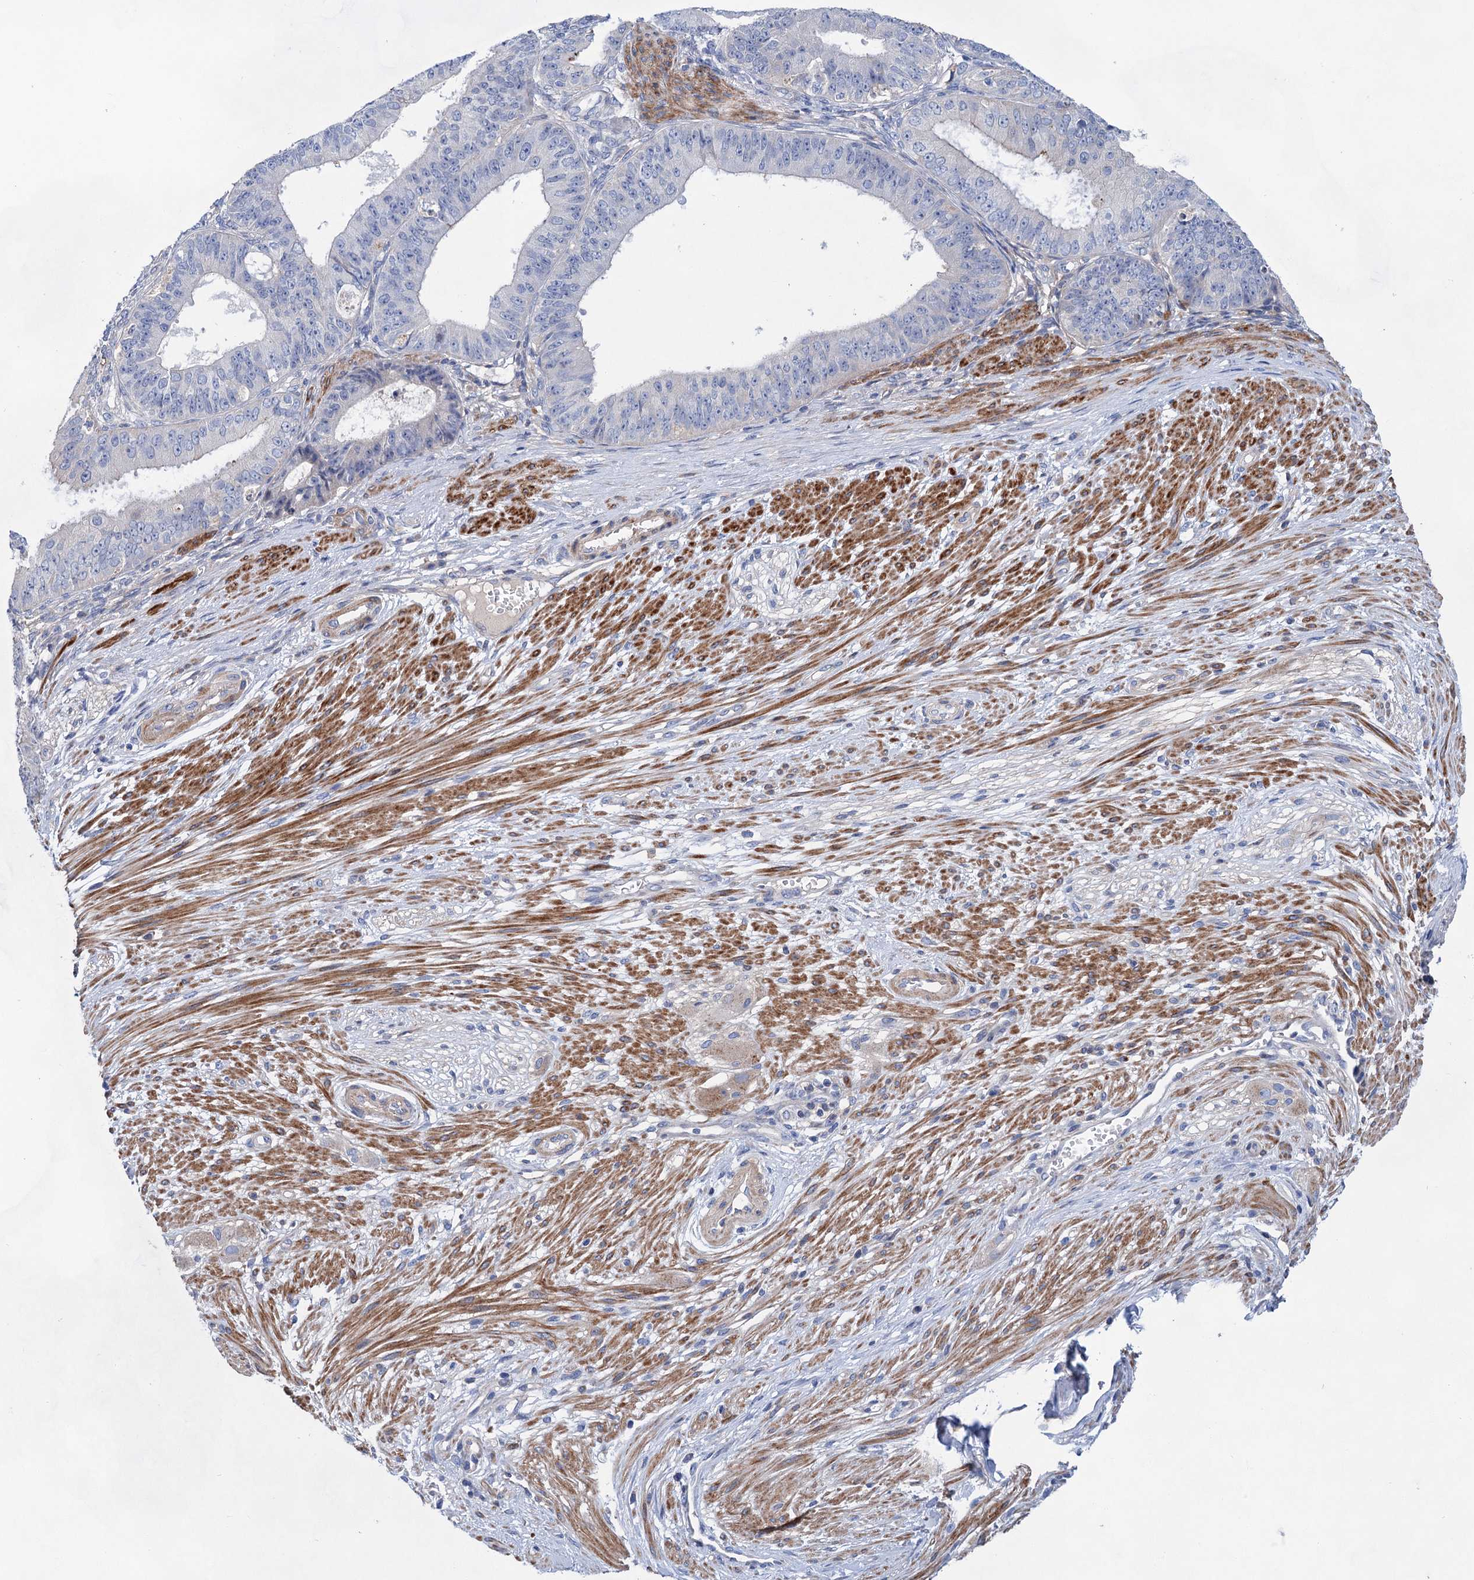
{"staining": {"intensity": "negative", "quantity": "none", "location": "none"}, "tissue": "ovarian cancer", "cell_type": "Tumor cells", "image_type": "cancer", "snomed": [{"axis": "morphology", "description": "Carcinoma, endometroid"}, {"axis": "topography", "description": "Appendix"}, {"axis": "topography", "description": "Ovary"}], "caption": "Protein analysis of ovarian endometroid carcinoma displays no significant expression in tumor cells.", "gene": "GPR155", "patient": {"sex": "female", "age": 42}}